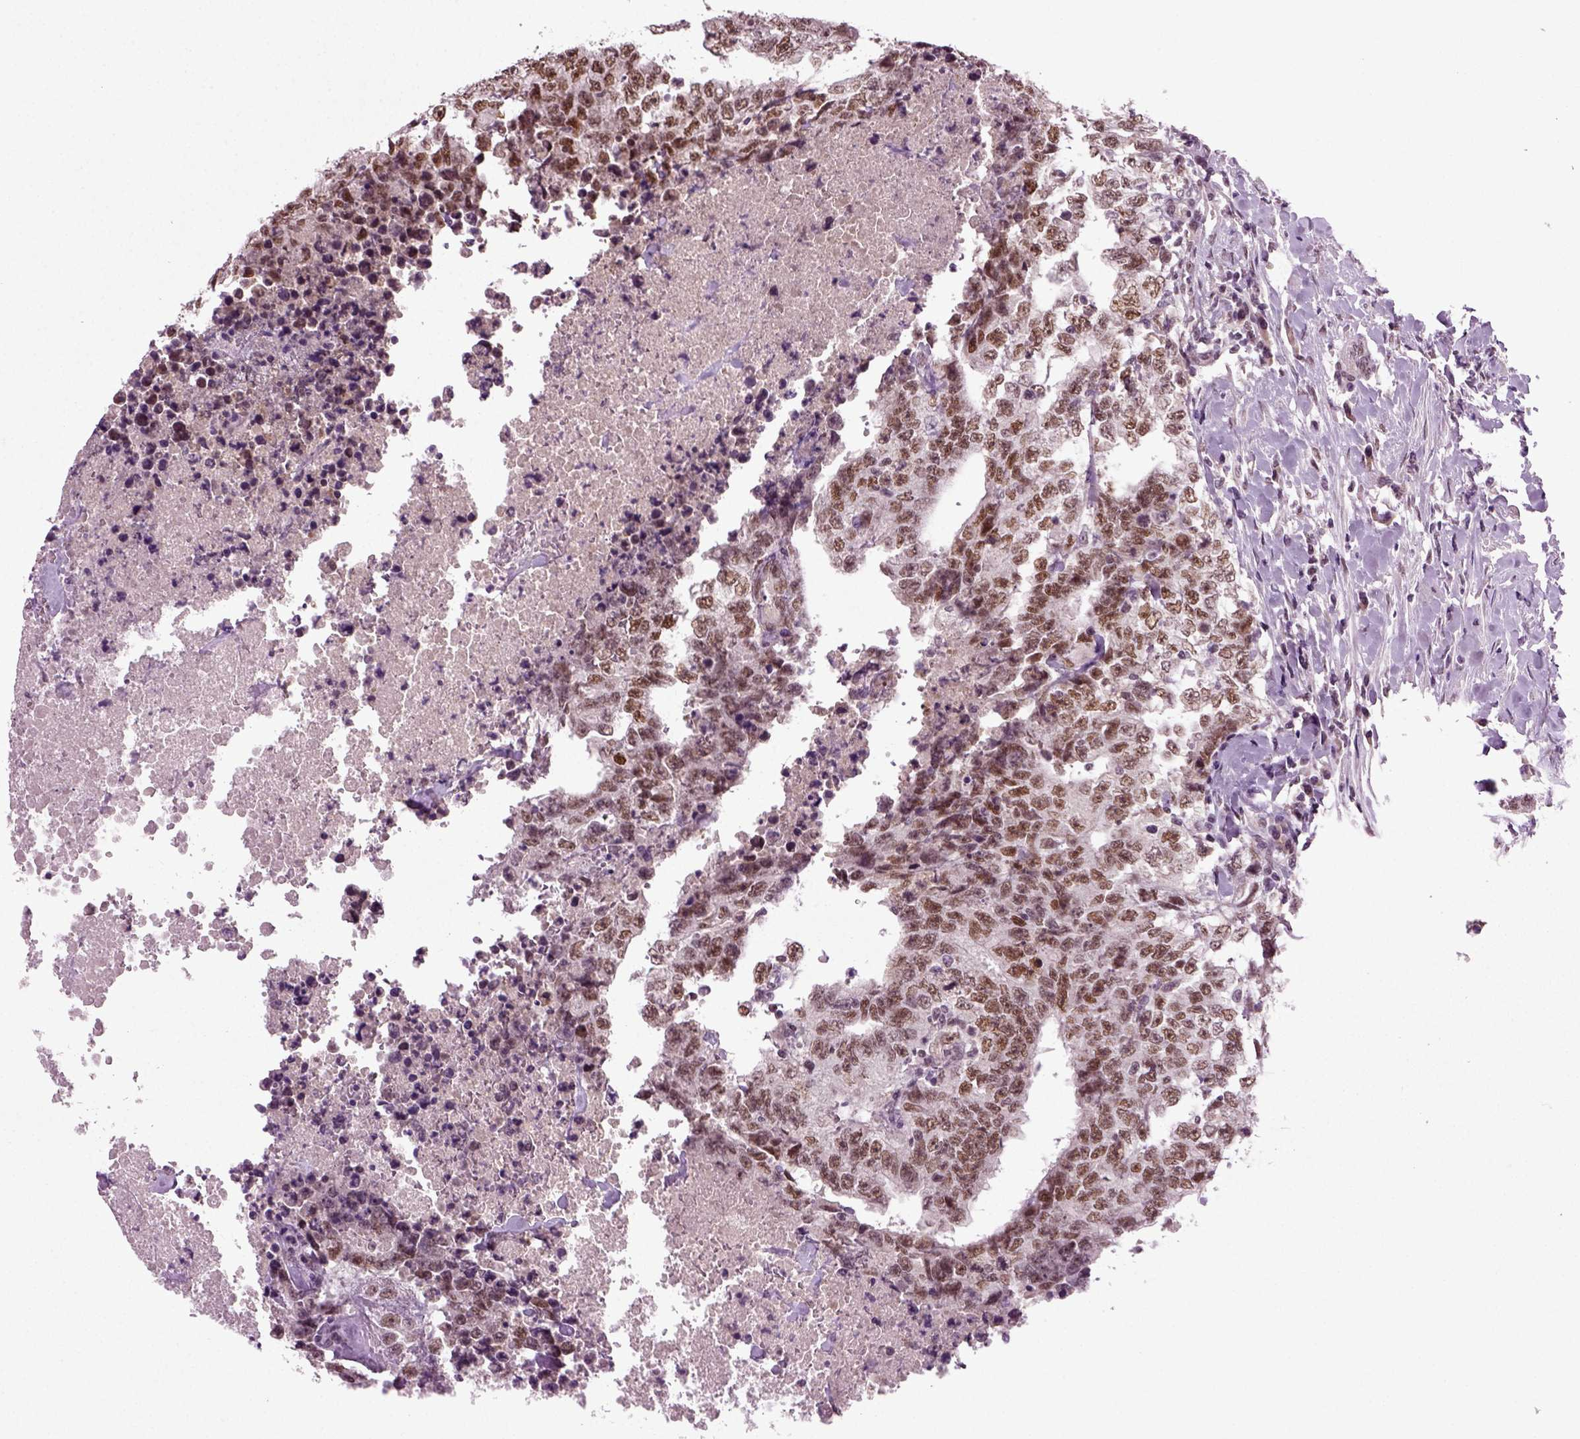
{"staining": {"intensity": "moderate", "quantity": ">75%", "location": "nuclear"}, "tissue": "testis cancer", "cell_type": "Tumor cells", "image_type": "cancer", "snomed": [{"axis": "morphology", "description": "Carcinoma, Embryonal, NOS"}, {"axis": "topography", "description": "Testis"}], "caption": "Human testis cancer (embryonal carcinoma) stained with a brown dye shows moderate nuclear positive expression in approximately >75% of tumor cells.", "gene": "RCOR3", "patient": {"sex": "male", "age": 24}}